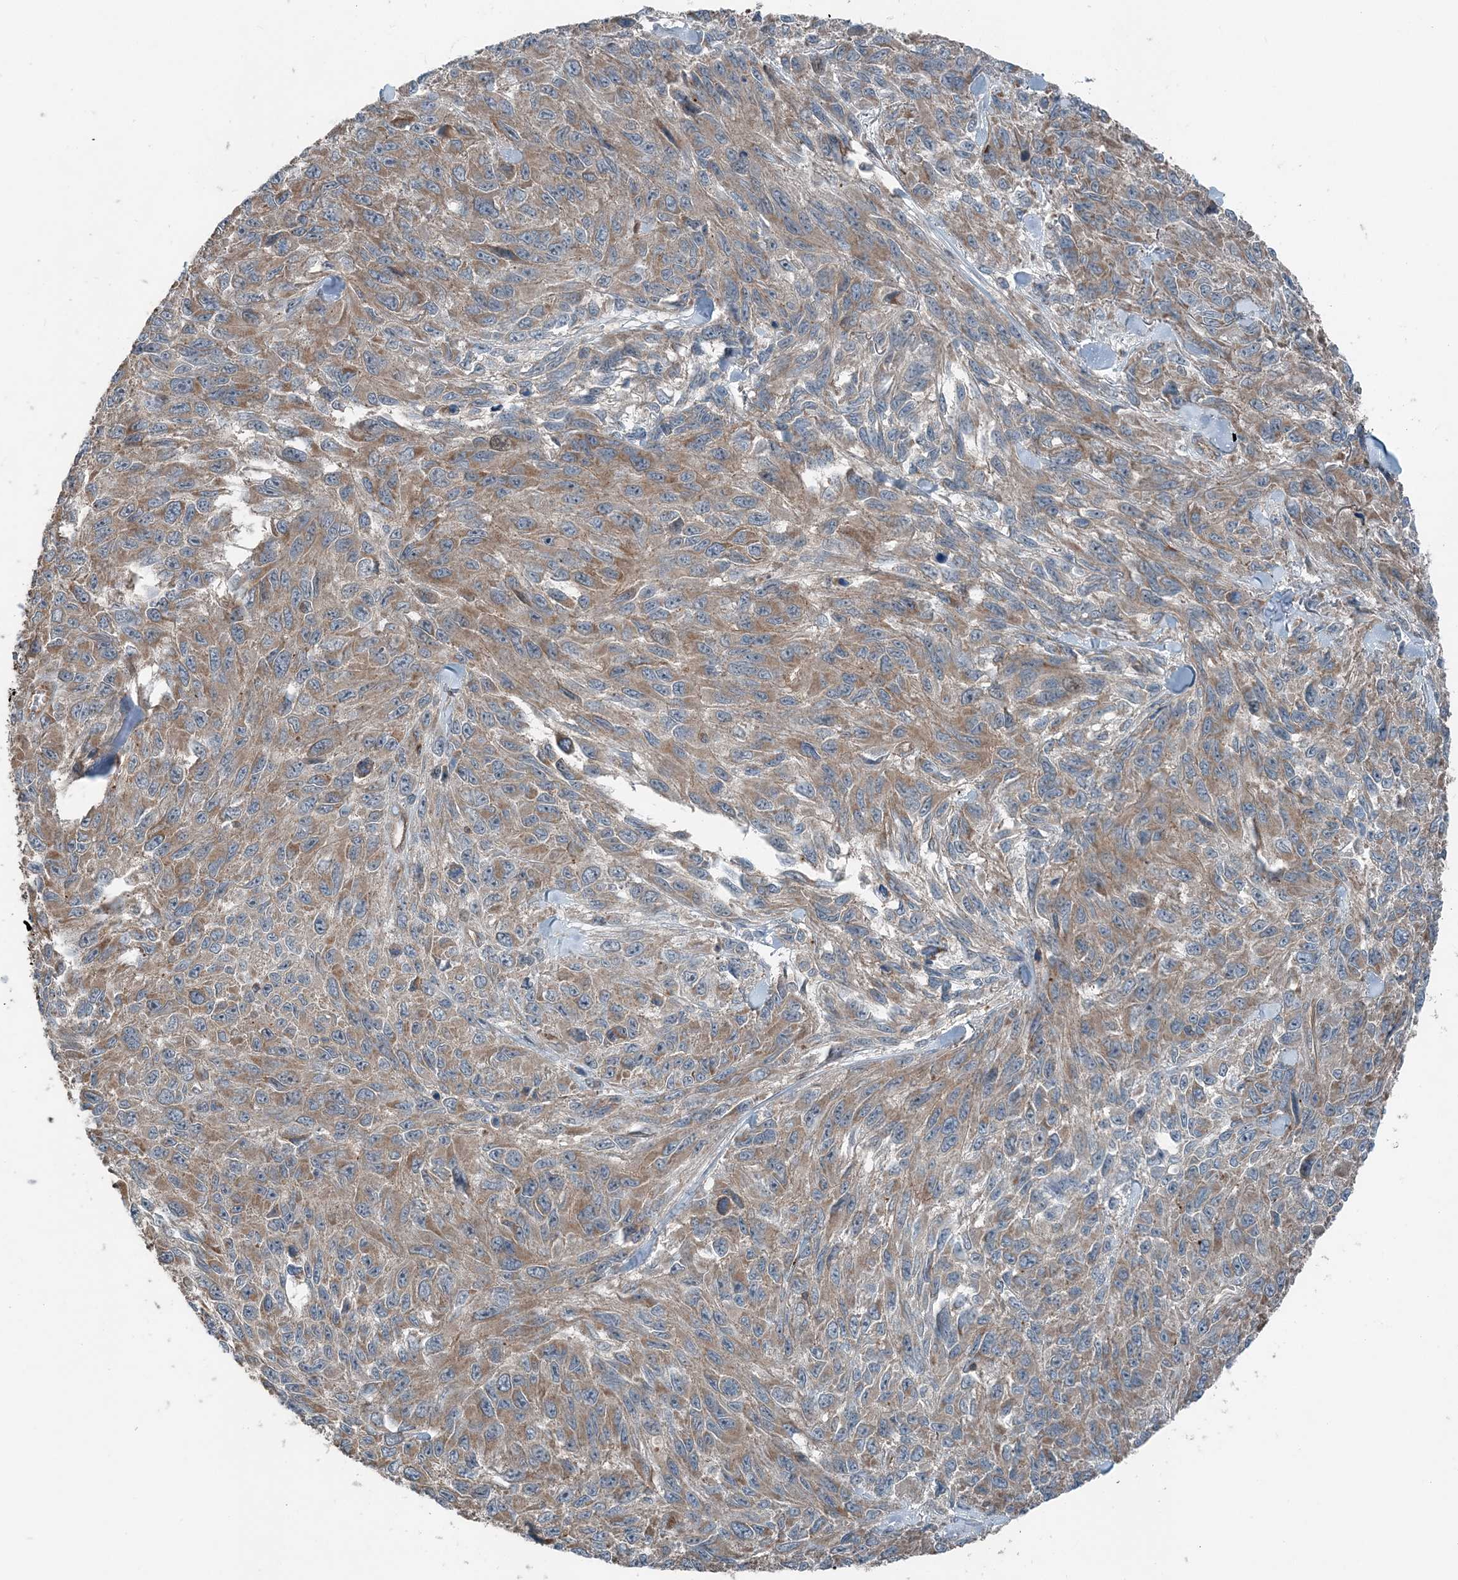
{"staining": {"intensity": "moderate", "quantity": ">75%", "location": "cytoplasmic/membranous"}, "tissue": "melanoma", "cell_type": "Tumor cells", "image_type": "cancer", "snomed": [{"axis": "morphology", "description": "Malignant melanoma, NOS"}, {"axis": "topography", "description": "Skin"}], "caption": "Tumor cells show medium levels of moderate cytoplasmic/membranous expression in approximately >75% of cells in human melanoma.", "gene": "KY", "patient": {"sex": "female", "age": 96}}